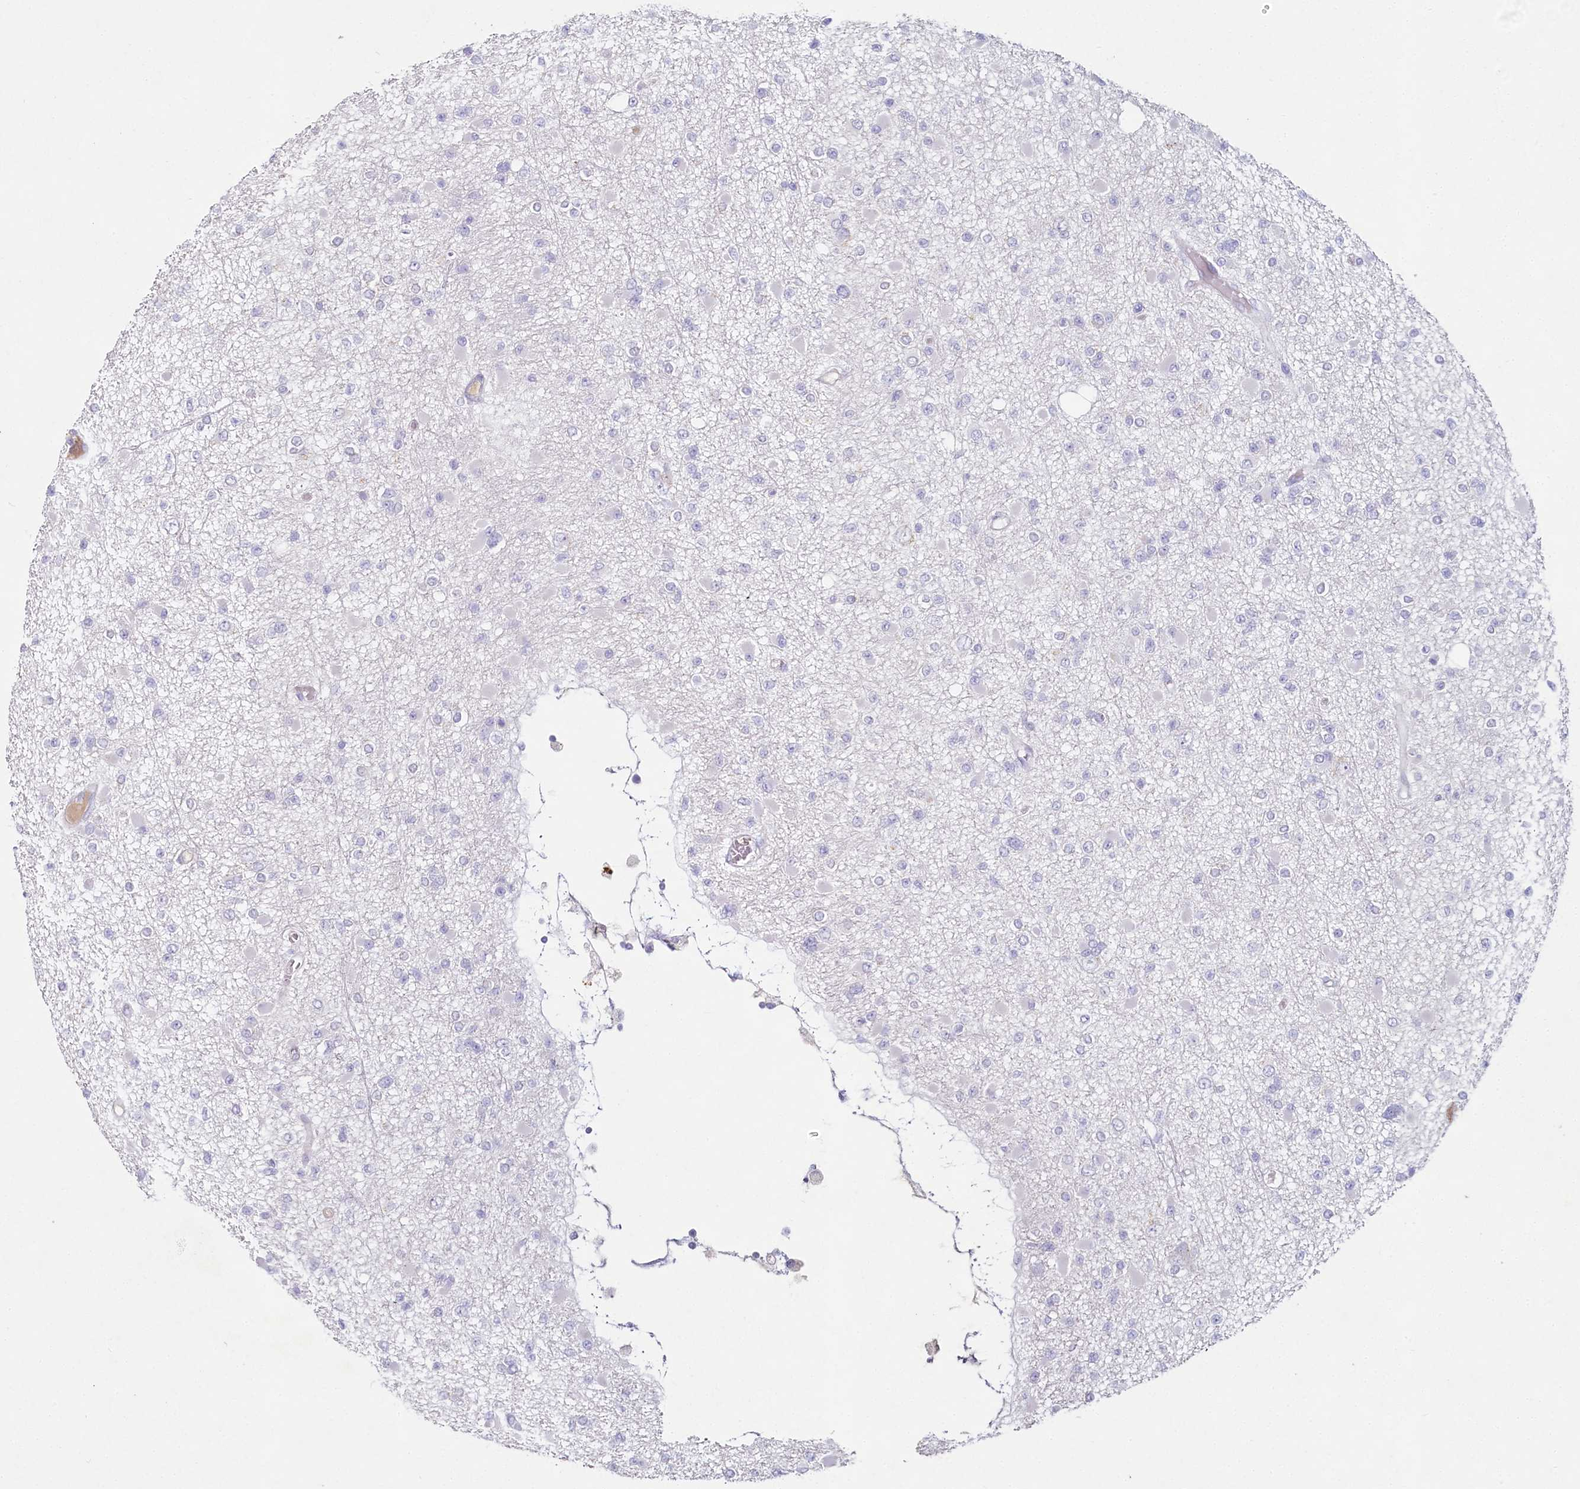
{"staining": {"intensity": "negative", "quantity": "none", "location": "none"}, "tissue": "glioma", "cell_type": "Tumor cells", "image_type": "cancer", "snomed": [{"axis": "morphology", "description": "Glioma, malignant, Low grade"}, {"axis": "topography", "description": "Brain"}], "caption": "A high-resolution photomicrograph shows IHC staining of malignant low-grade glioma, which shows no significant staining in tumor cells.", "gene": "HPD", "patient": {"sex": "female", "age": 22}}